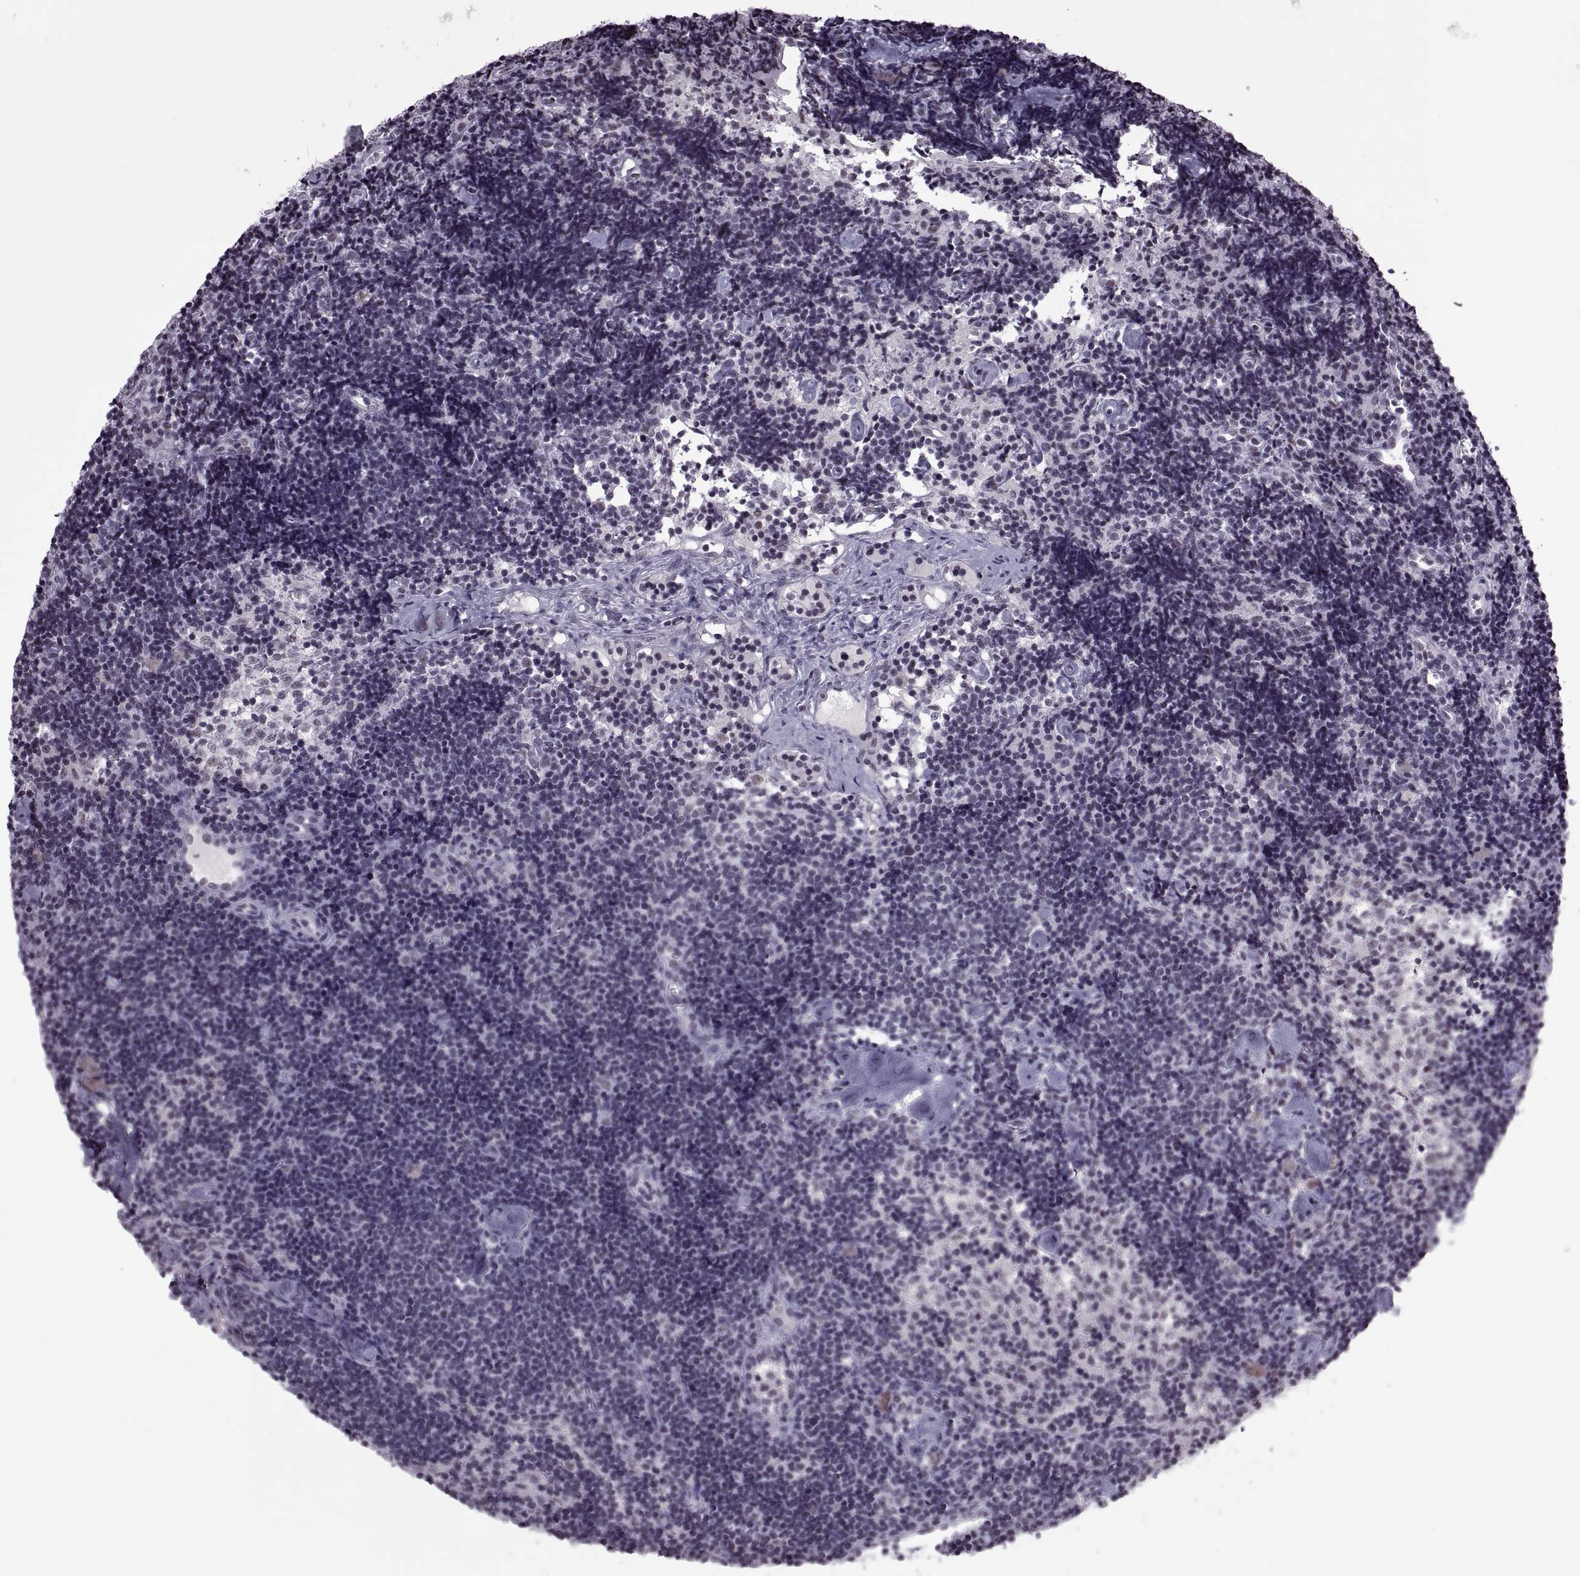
{"staining": {"intensity": "negative", "quantity": "none", "location": "none"}, "tissue": "lymph node", "cell_type": "Germinal center cells", "image_type": "normal", "snomed": [{"axis": "morphology", "description": "Normal tissue, NOS"}, {"axis": "topography", "description": "Lymph node"}], "caption": "Image shows no protein expression in germinal center cells of normal lymph node. (Stains: DAB immunohistochemistry with hematoxylin counter stain, Microscopy: brightfield microscopy at high magnification).", "gene": "MAGEA4", "patient": {"sex": "female", "age": 42}}